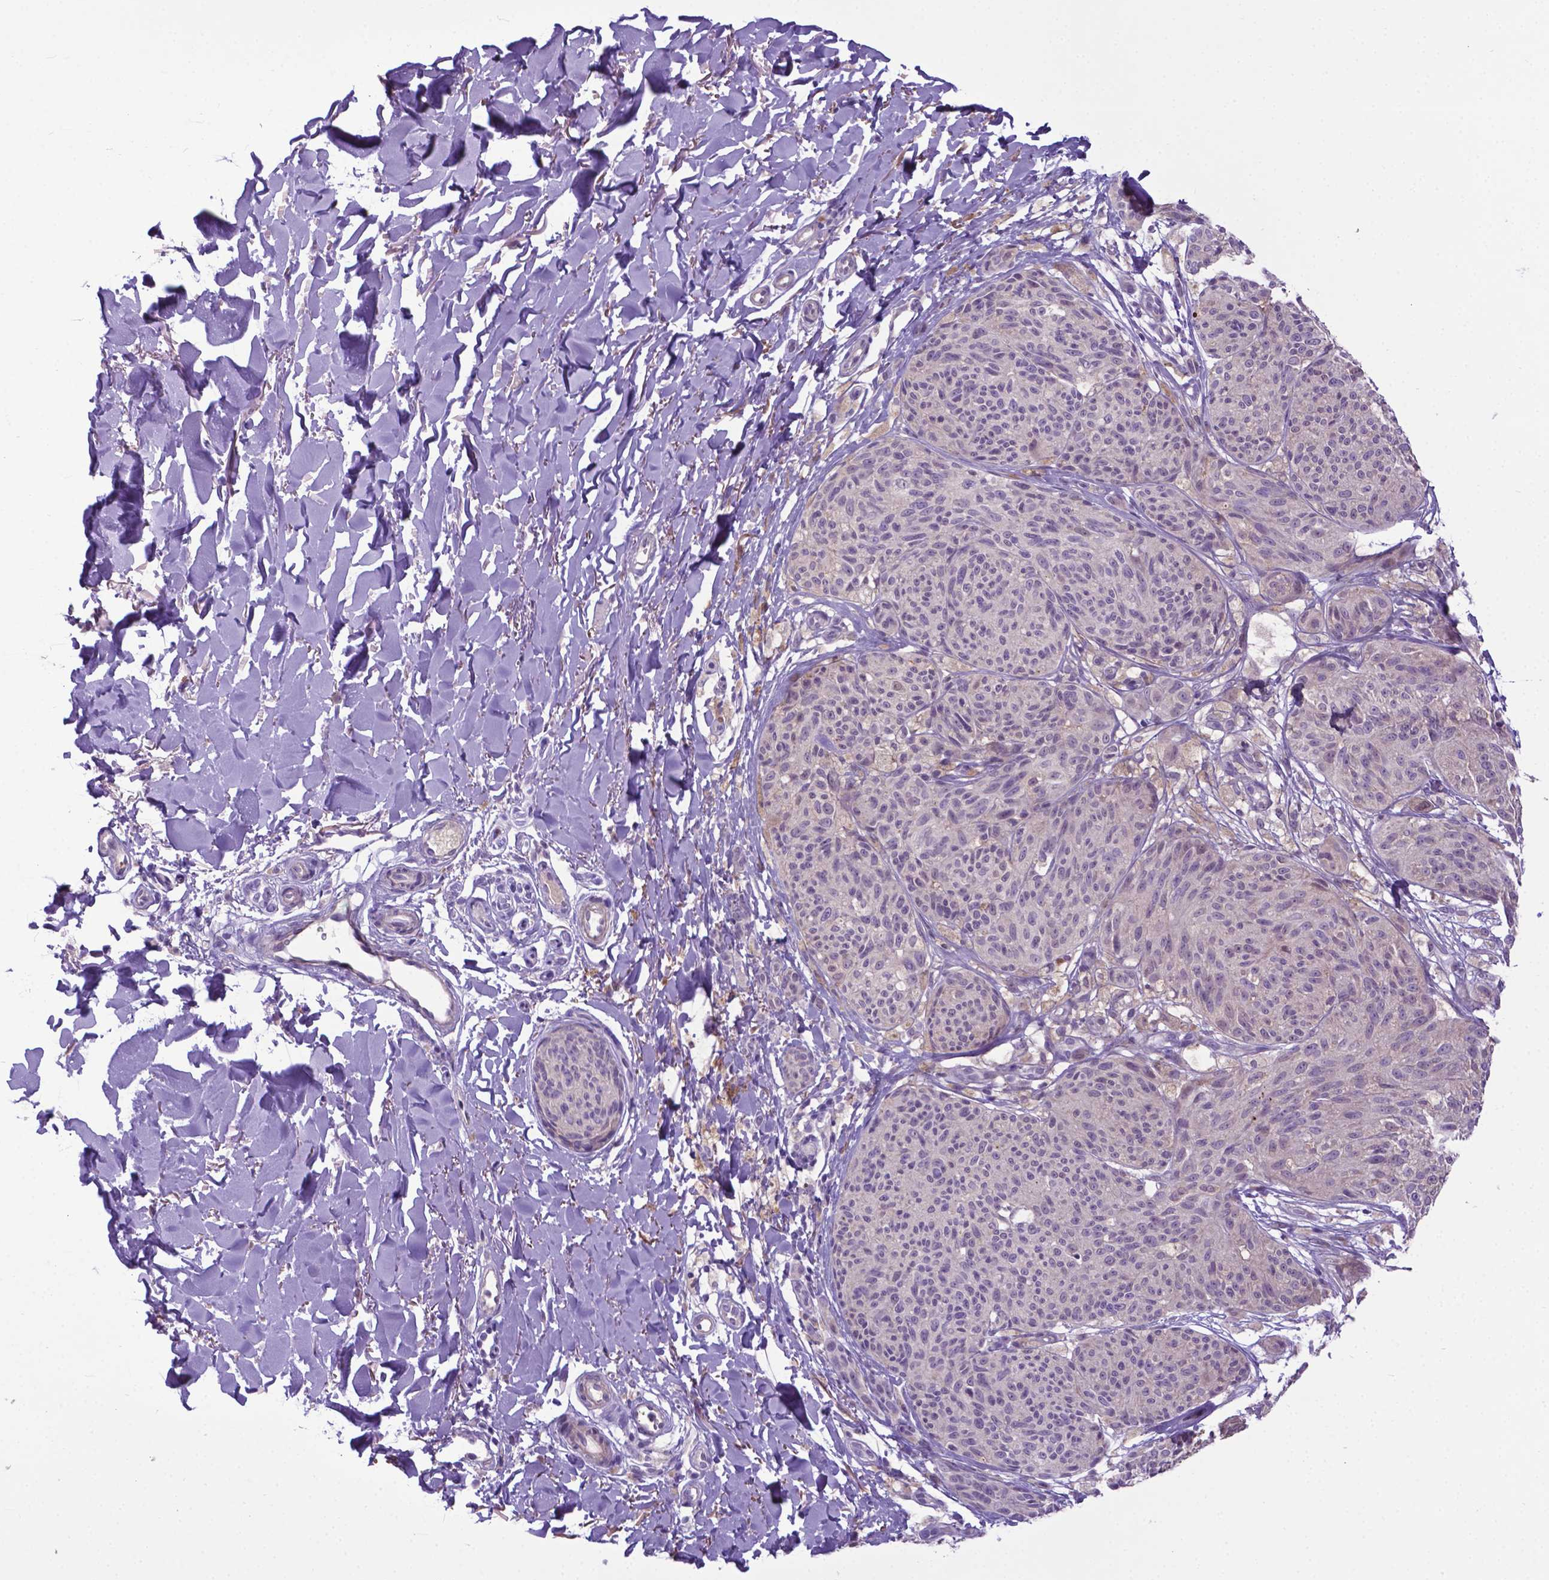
{"staining": {"intensity": "negative", "quantity": "none", "location": "none"}, "tissue": "melanoma", "cell_type": "Tumor cells", "image_type": "cancer", "snomed": [{"axis": "morphology", "description": "Malignant melanoma, NOS"}, {"axis": "topography", "description": "Skin"}], "caption": "A high-resolution histopathology image shows IHC staining of malignant melanoma, which displays no significant positivity in tumor cells.", "gene": "ADRA2B", "patient": {"sex": "female", "age": 87}}